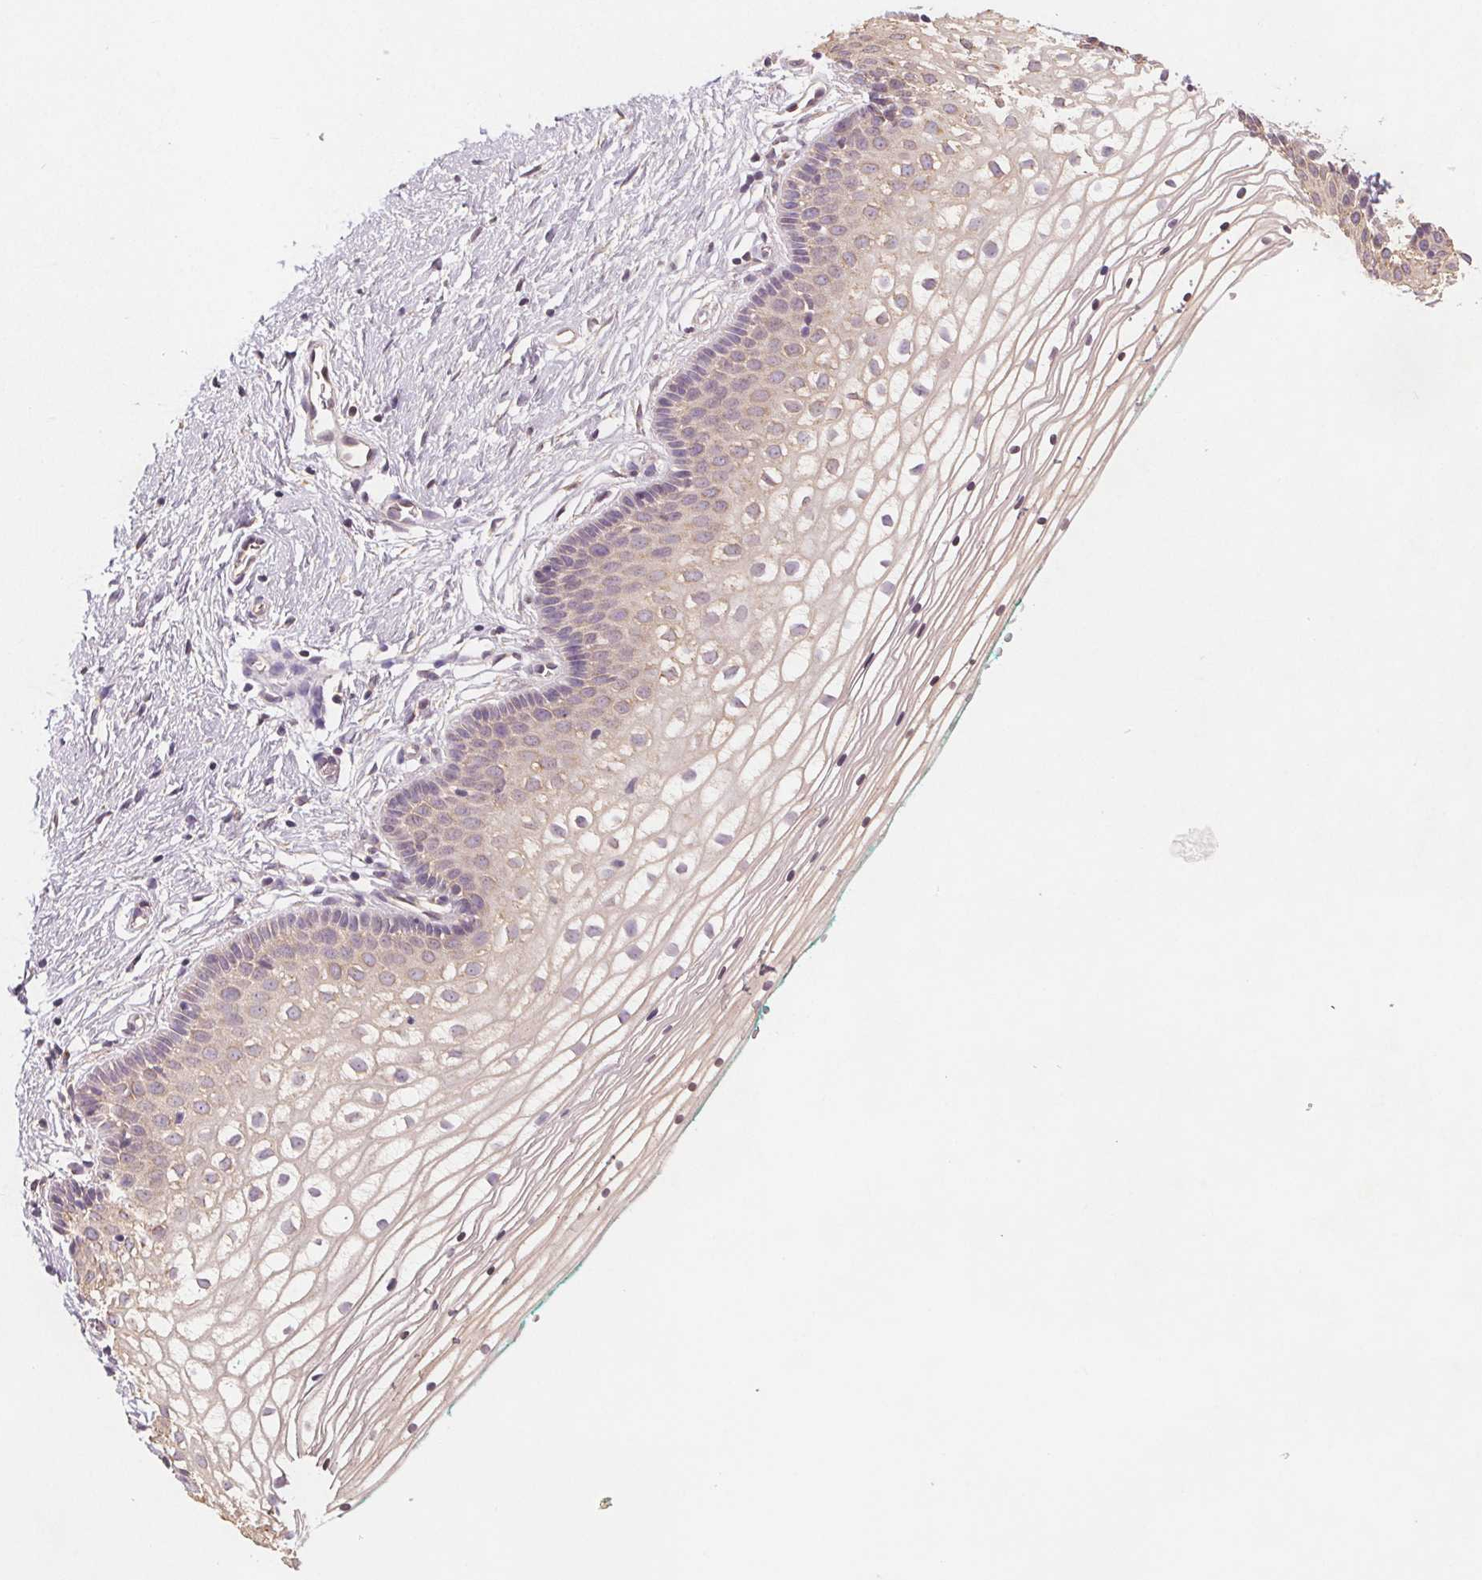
{"staining": {"intensity": "negative", "quantity": "none", "location": "none"}, "tissue": "vagina", "cell_type": "Squamous epithelial cells", "image_type": "normal", "snomed": [{"axis": "morphology", "description": "Normal tissue, NOS"}, {"axis": "topography", "description": "Vagina"}], "caption": "An immunohistochemistry (IHC) histopathology image of unremarkable vagina is shown. There is no staining in squamous epithelial cells of vagina. (DAB (3,3'-diaminobenzidine) IHC with hematoxylin counter stain).", "gene": "TMEM80", "patient": {"sex": "female", "age": 36}}